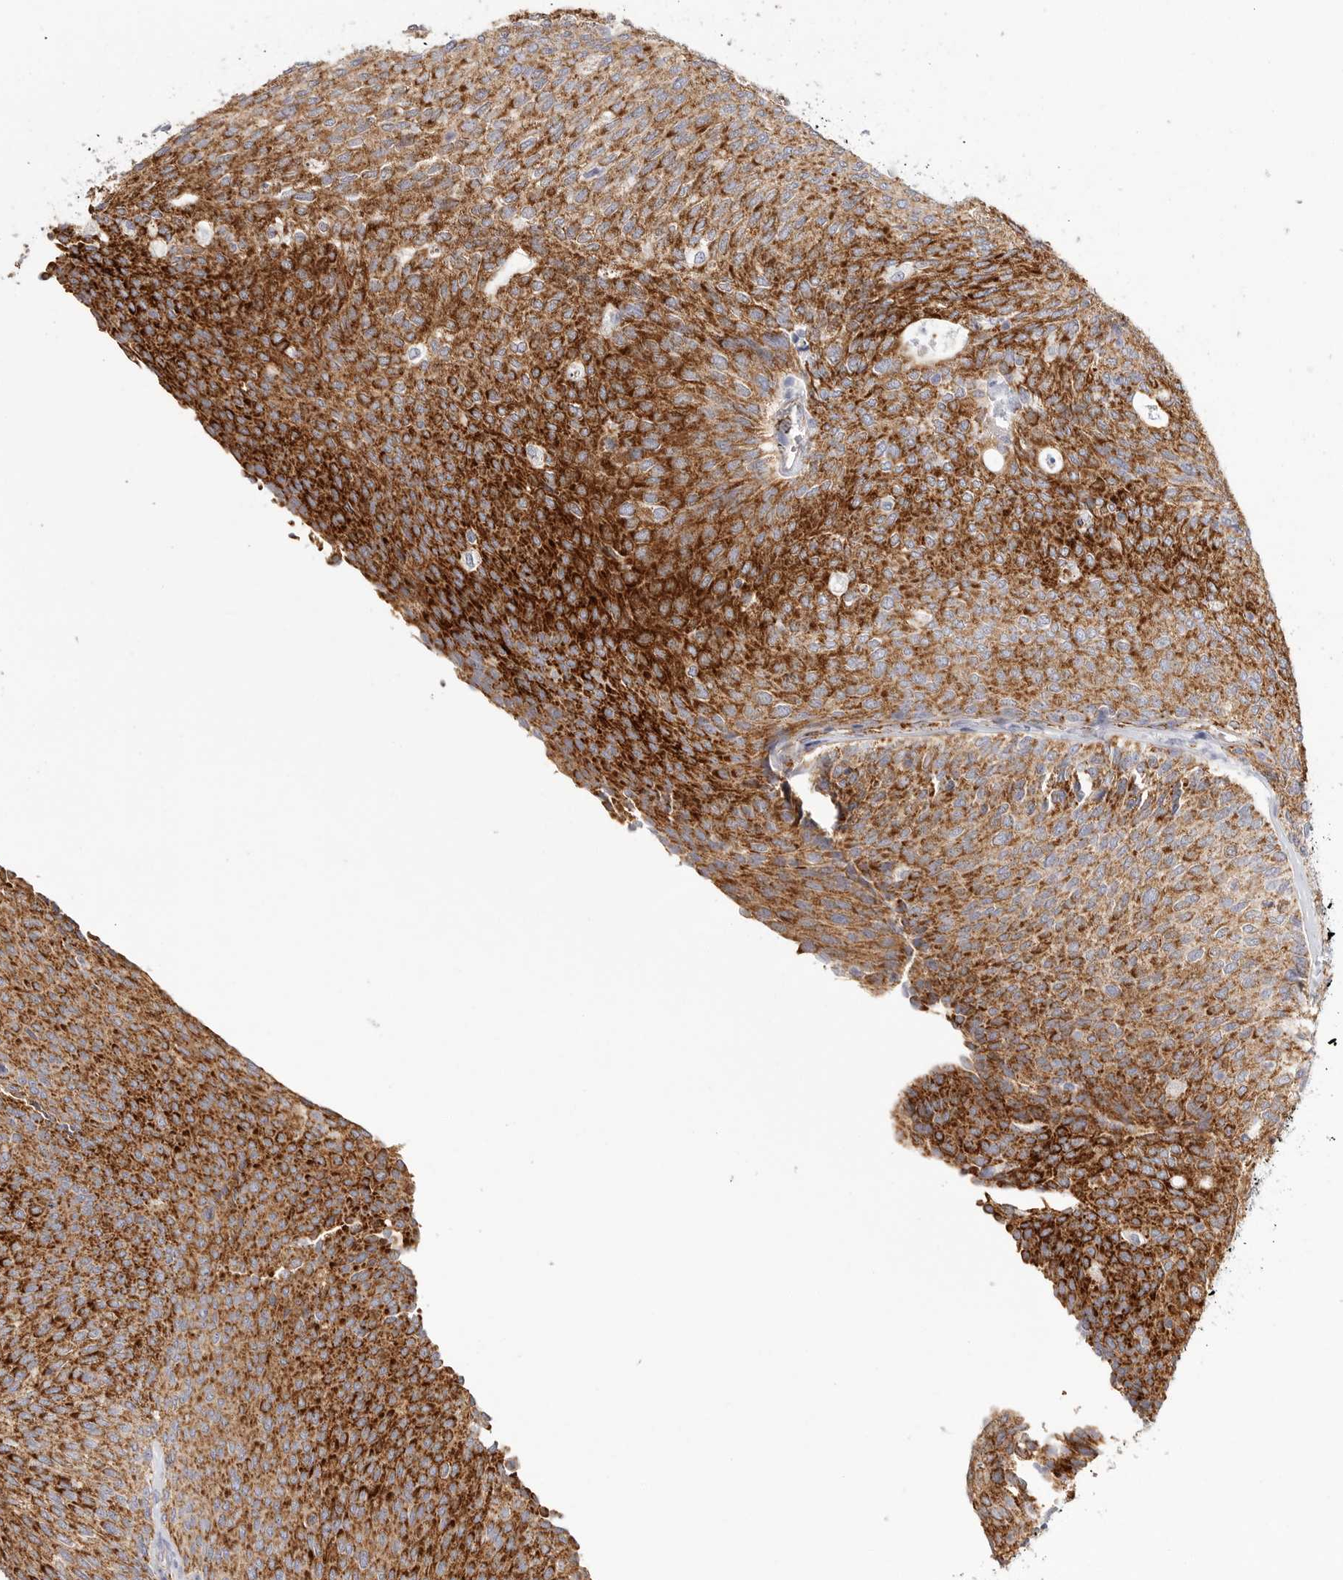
{"staining": {"intensity": "strong", "quantity": ">75%", "location": "cytoplasmic/membranous"}, "tissue": "urothelial cancer", "cell_type": "Tumor cells", "image_type": "cancer", "snomed": [{"axis": "morphology", "description": "Urothelial carcinoma, Low grade"}, {"axis": "topography", "description": "Urinary bladder"}], "caption": "Brown immunohistochemical staining in low-grade urothelial carcinoma shows strong cytoplasmic/membranous staining in approximately >75% of tumor cells. The staining was performed using DAB, with brown indicating positive protein expression. Nuclei are stained blue with hematoxylin.", "gene": "ELP3", "patient": {"sex": "female", "age": 79}}